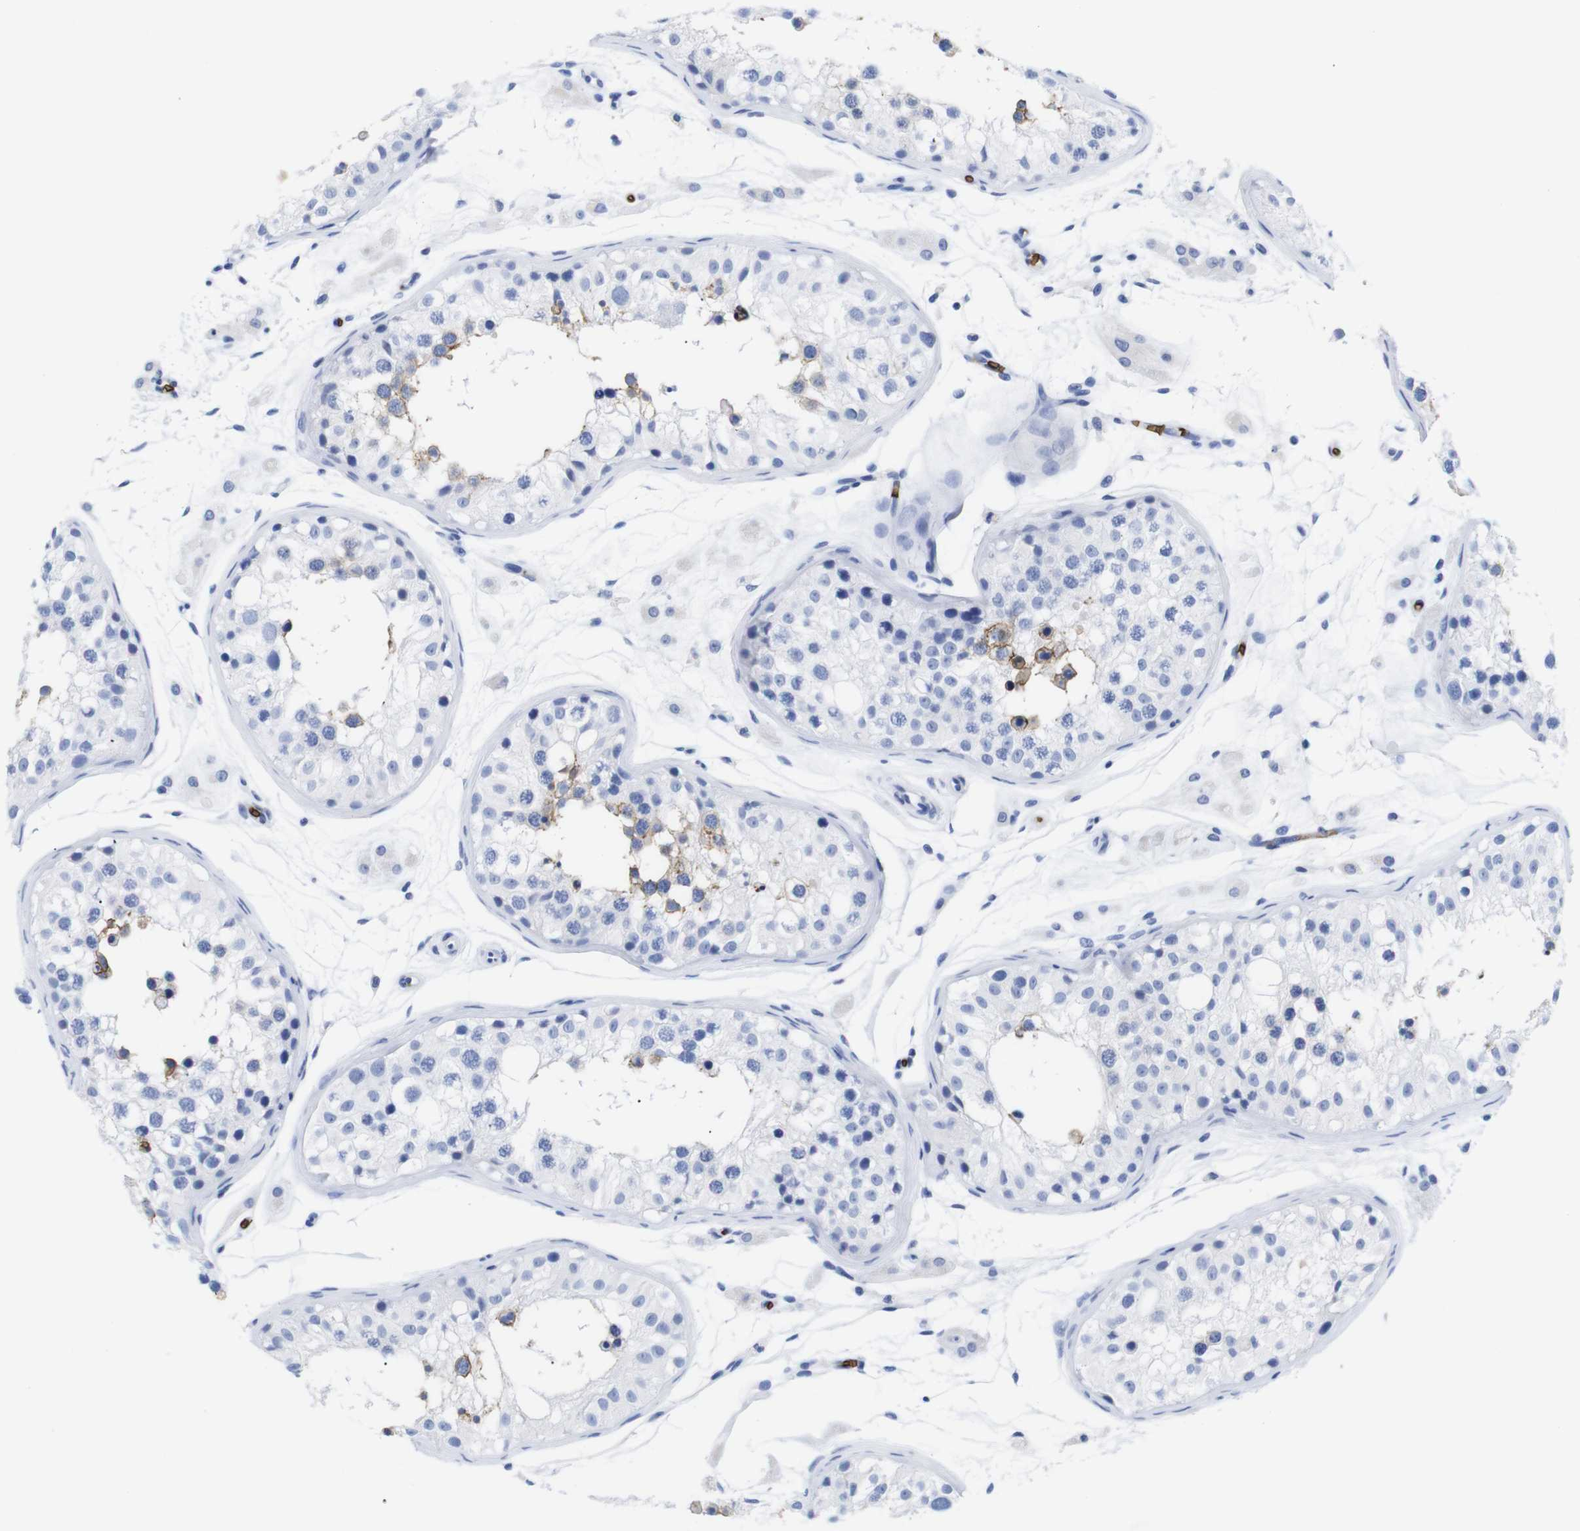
{"staining": {"intensity": "weak", "quantity": "<25%", "location": "cytoplasmic/membranous"}, "tissue": "testis", "cell_type": "Cells in seminiferous ducts", "image_type": "normal", "snomed": [{"axis": "morphology", "description": "Normal tissue, NOS"}, {"axis": "morphology", "description": "Adenocarcinoma, metastatic, NOS"}, {"axis": "topography", "description": "Testis"}], "caption": "High power microscopy image of an immunohistochemistry image of unremarkable testis, revealing no significant expression in cells in seminiferous ducts. (DAB IHC, high magnification).", "gene": "S1PR2", "patient": {"sex": "male", "age": 26}}